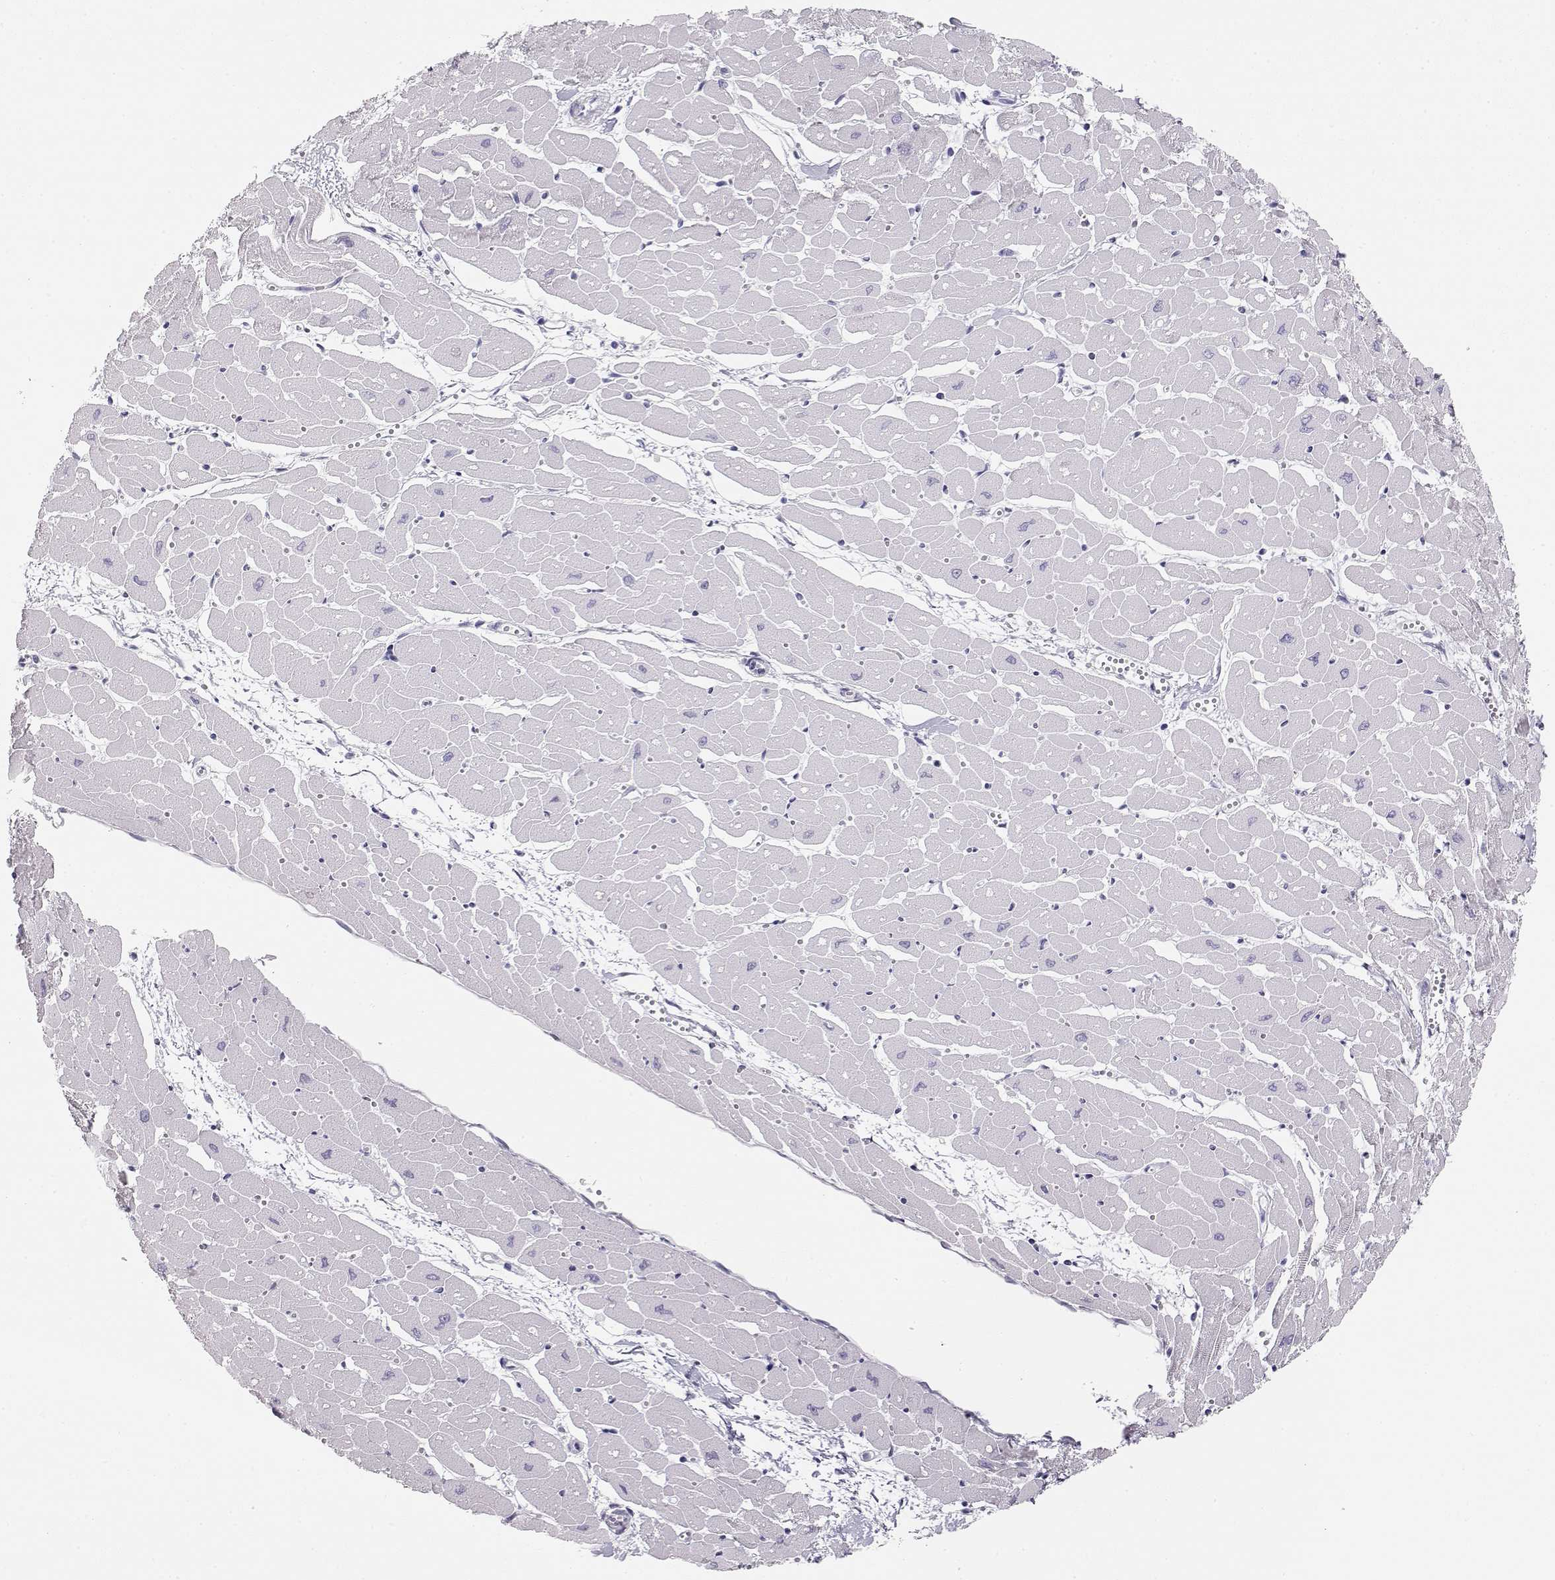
{"staining": {"intensity": "negative", "quantity": "none", "location": "none"}, "tissue": "heart muscle", "cell_type": "Cardiomyocytes", "image_type": "normal", "snomed": [{"axis": "morphology", "description": "Normal tissue, NOS"}, {"axis": "topography", "description": "Heart"}], "caption": "This photomicrograph is of normal heart muscle stained with immunohistochemistry (IHC) to label a protein in brown with the nuclei are counter-stained blue. There is no staining in cardiomyocytes. (DAB (3,3'-diaminobenzidine) immunohistochemistry with hematoxylin counter stain).", "gene": "TKTL1", "patient": {"sex": "male", "age": 57}}